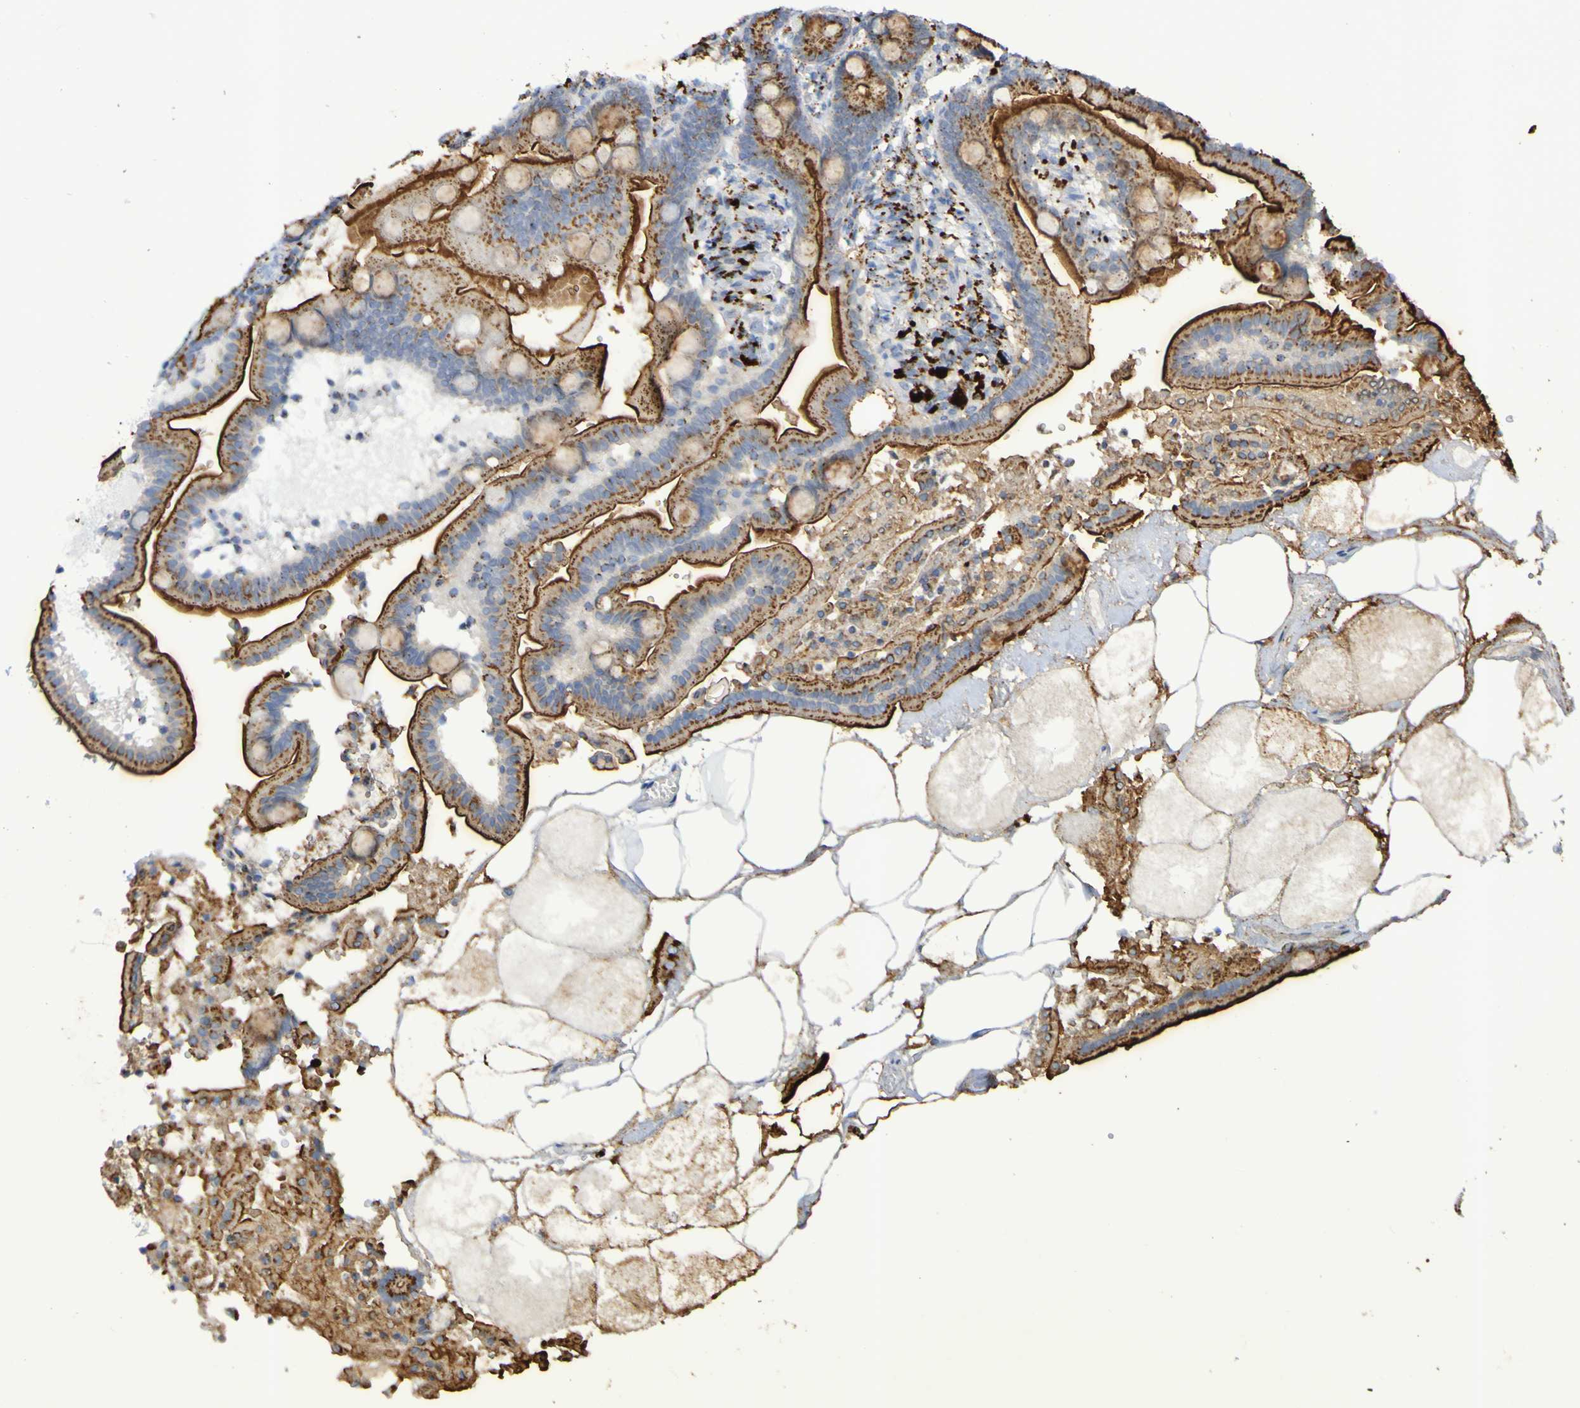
{"staining": {"intensity": "strong", "quantity": ">75%", "location": "cytoplasmic/membranous"}, "tissue": "duodenum", "cell_type": "Glandular cells", "image_type": "normal", "snomed": [{"axis": "morphology", "description": "Normal tissue, NOS"}, {"axis": "topography", "description": "Duodenum"}], "caption": "Immunohistochemistry image of benign duodenum stained for a protein (brown), which exhibits high levels of strong cytoplasmic/membranous positivity in about >75% of glandular cells.", "gene": "TPH1", "patient": {"sex": "male", "age": 54}}